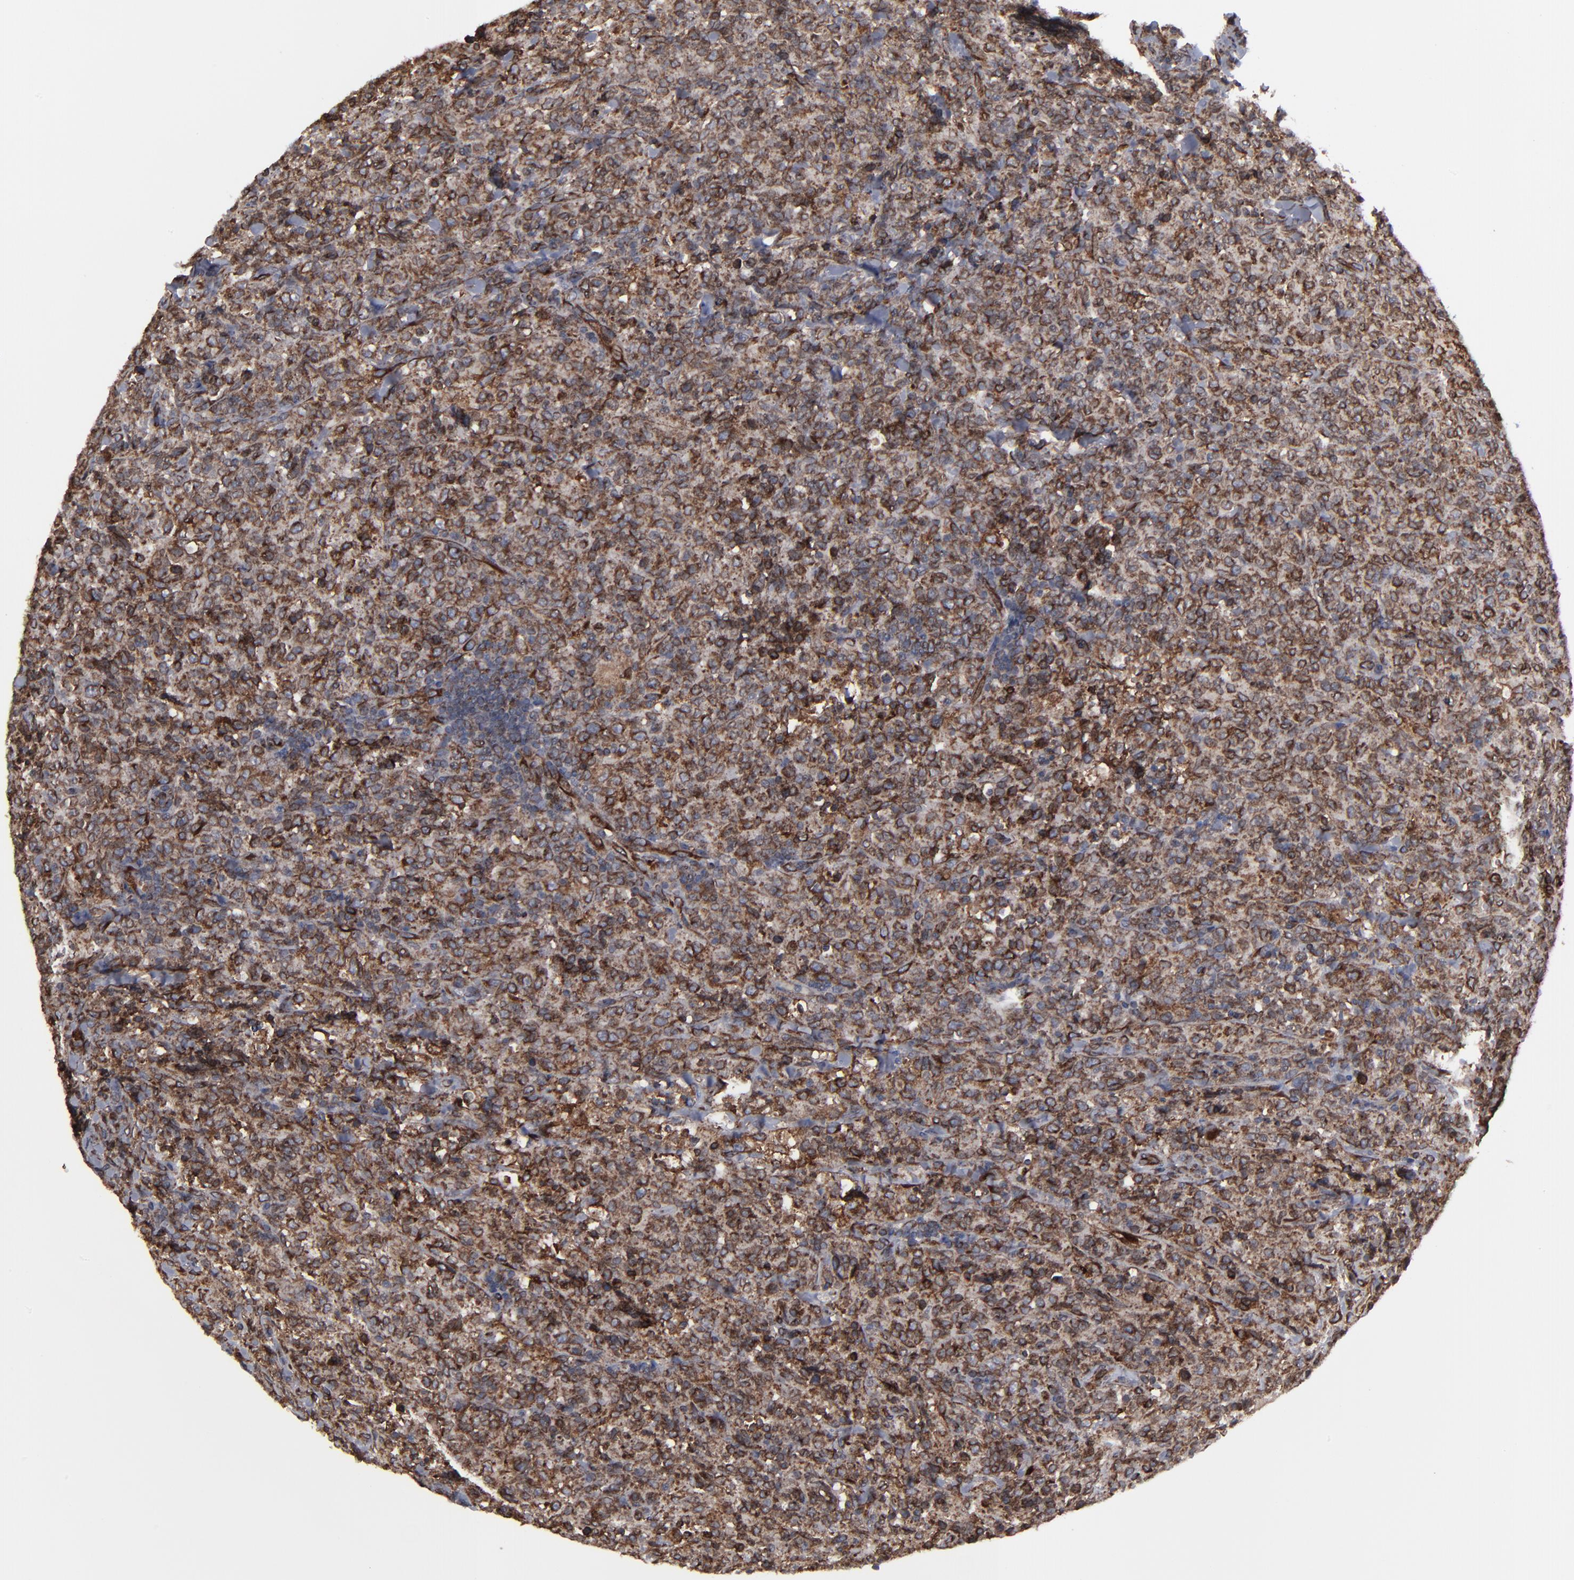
{"staining": {"intensity": "moderate", "quantity": "<25%", "location": "cytoplasmic/membranous"}, "tissue": "lymphoma", "cell_type": "Tumor cells", "image_type": "cancer", "snomed": [{"axis": "morphology", "description": "Malignant lymphoma, non-Hodgkin's type, High grade"}, {"axis": "topography", "description": "Tonsil"}], "caption": "DAB (3,3'-diaminobenzidine) immunohistochemical staining of lymphoma exhibits moderate cytoplasmic/membranous protein positivity in about <25% of tumor cells.", "gene": "CNIH1", "patient": {"sex": "female", "age": 36}}